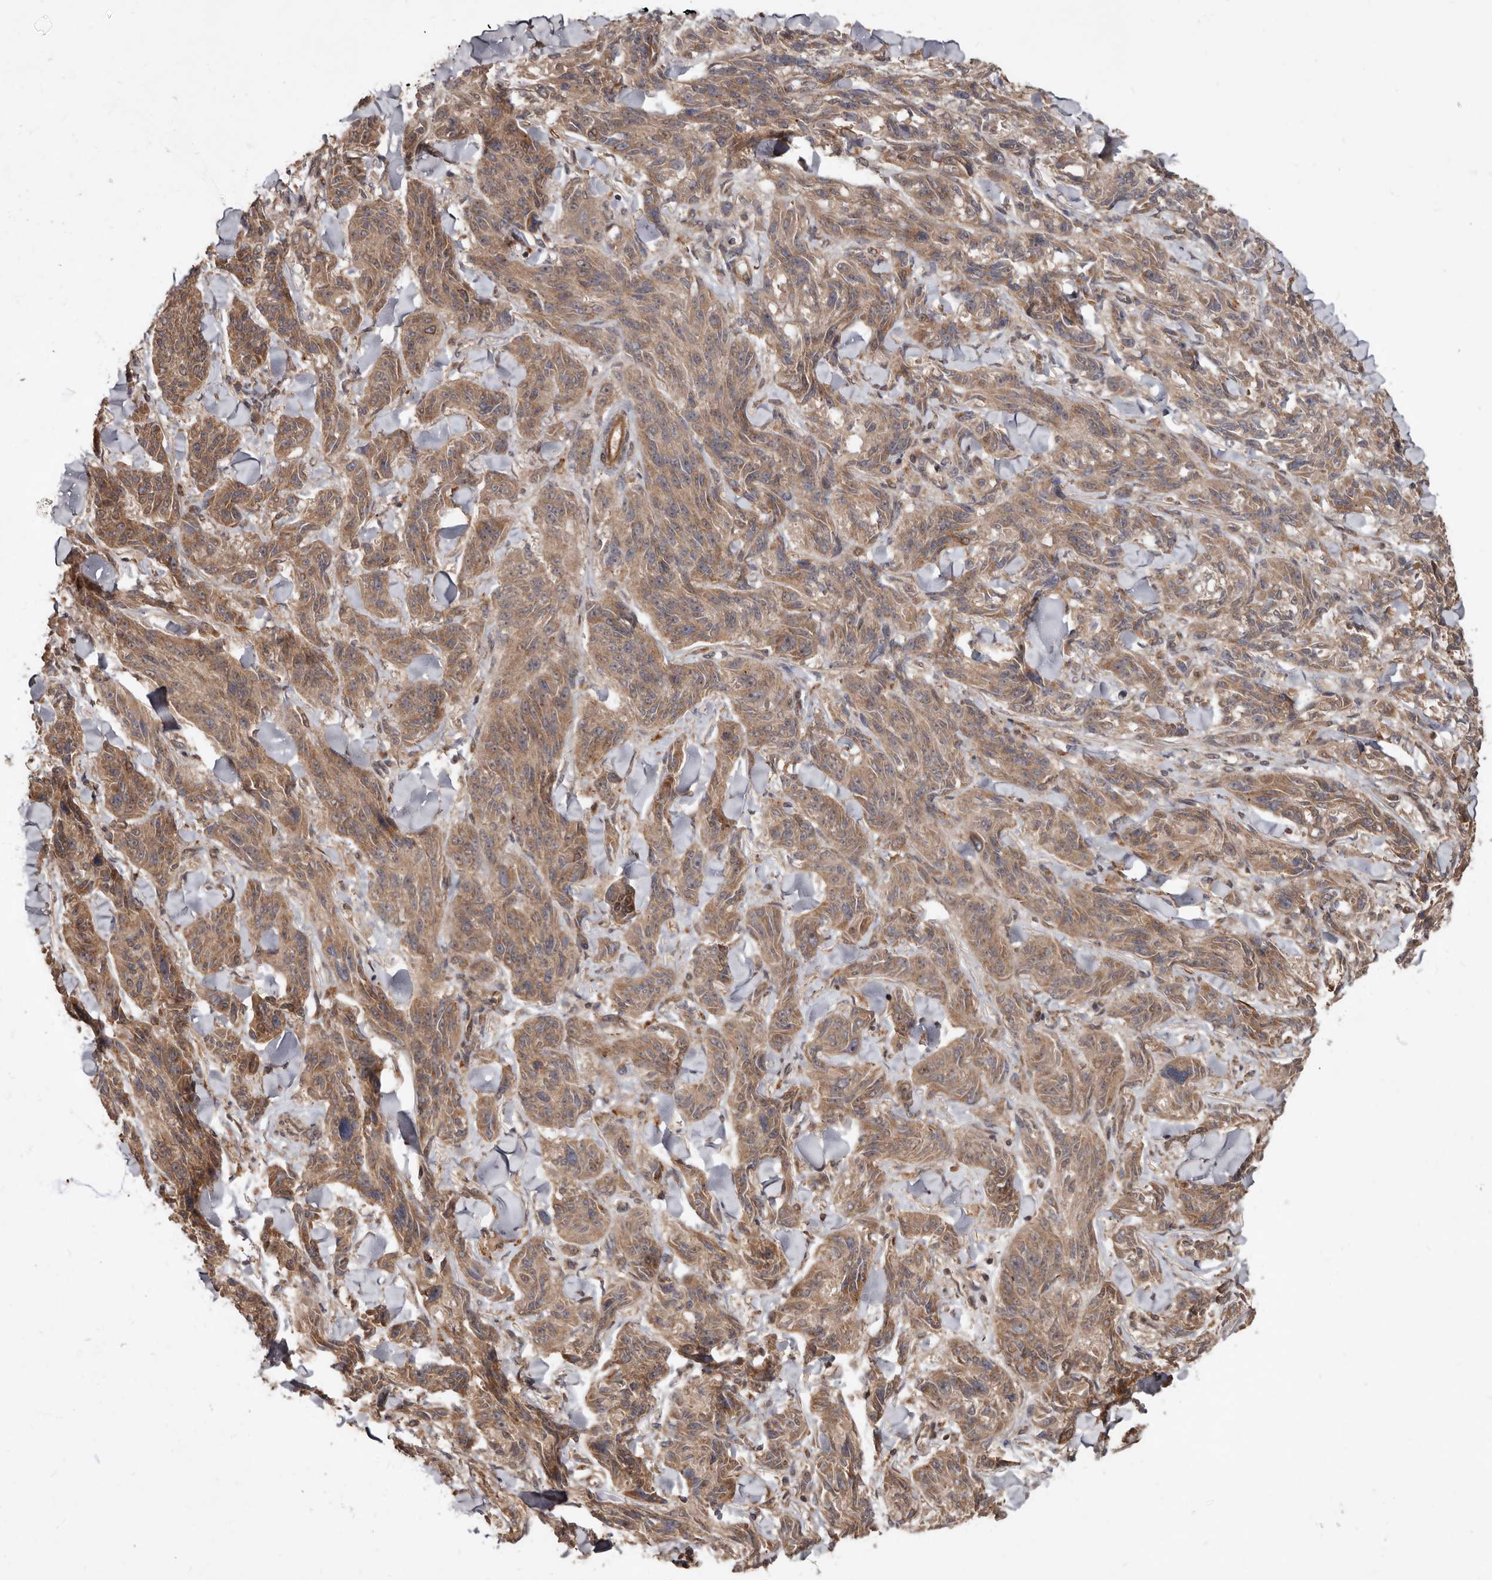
{"staining": {"intensity": "weak", "quantity": ">75%", "location": "cytoplasmic/membranous"}, "tissue": "melanoma", "cell_type": "Tumor cells", "image_type": "cancer", "snomed": [{"axis": "morphology", "description": "Malignant melanoma, NOS"}, {"axis": "topography", "description": "Skin"}], "caption": "Malignant melanoma tissue demonstrates weak cytoplasmic/membranous positivity in about >75% of tumor cells, visualized by immunohistochemistry.", "gene": "STK36", "patient": {"sex": "male", "age": 53}}